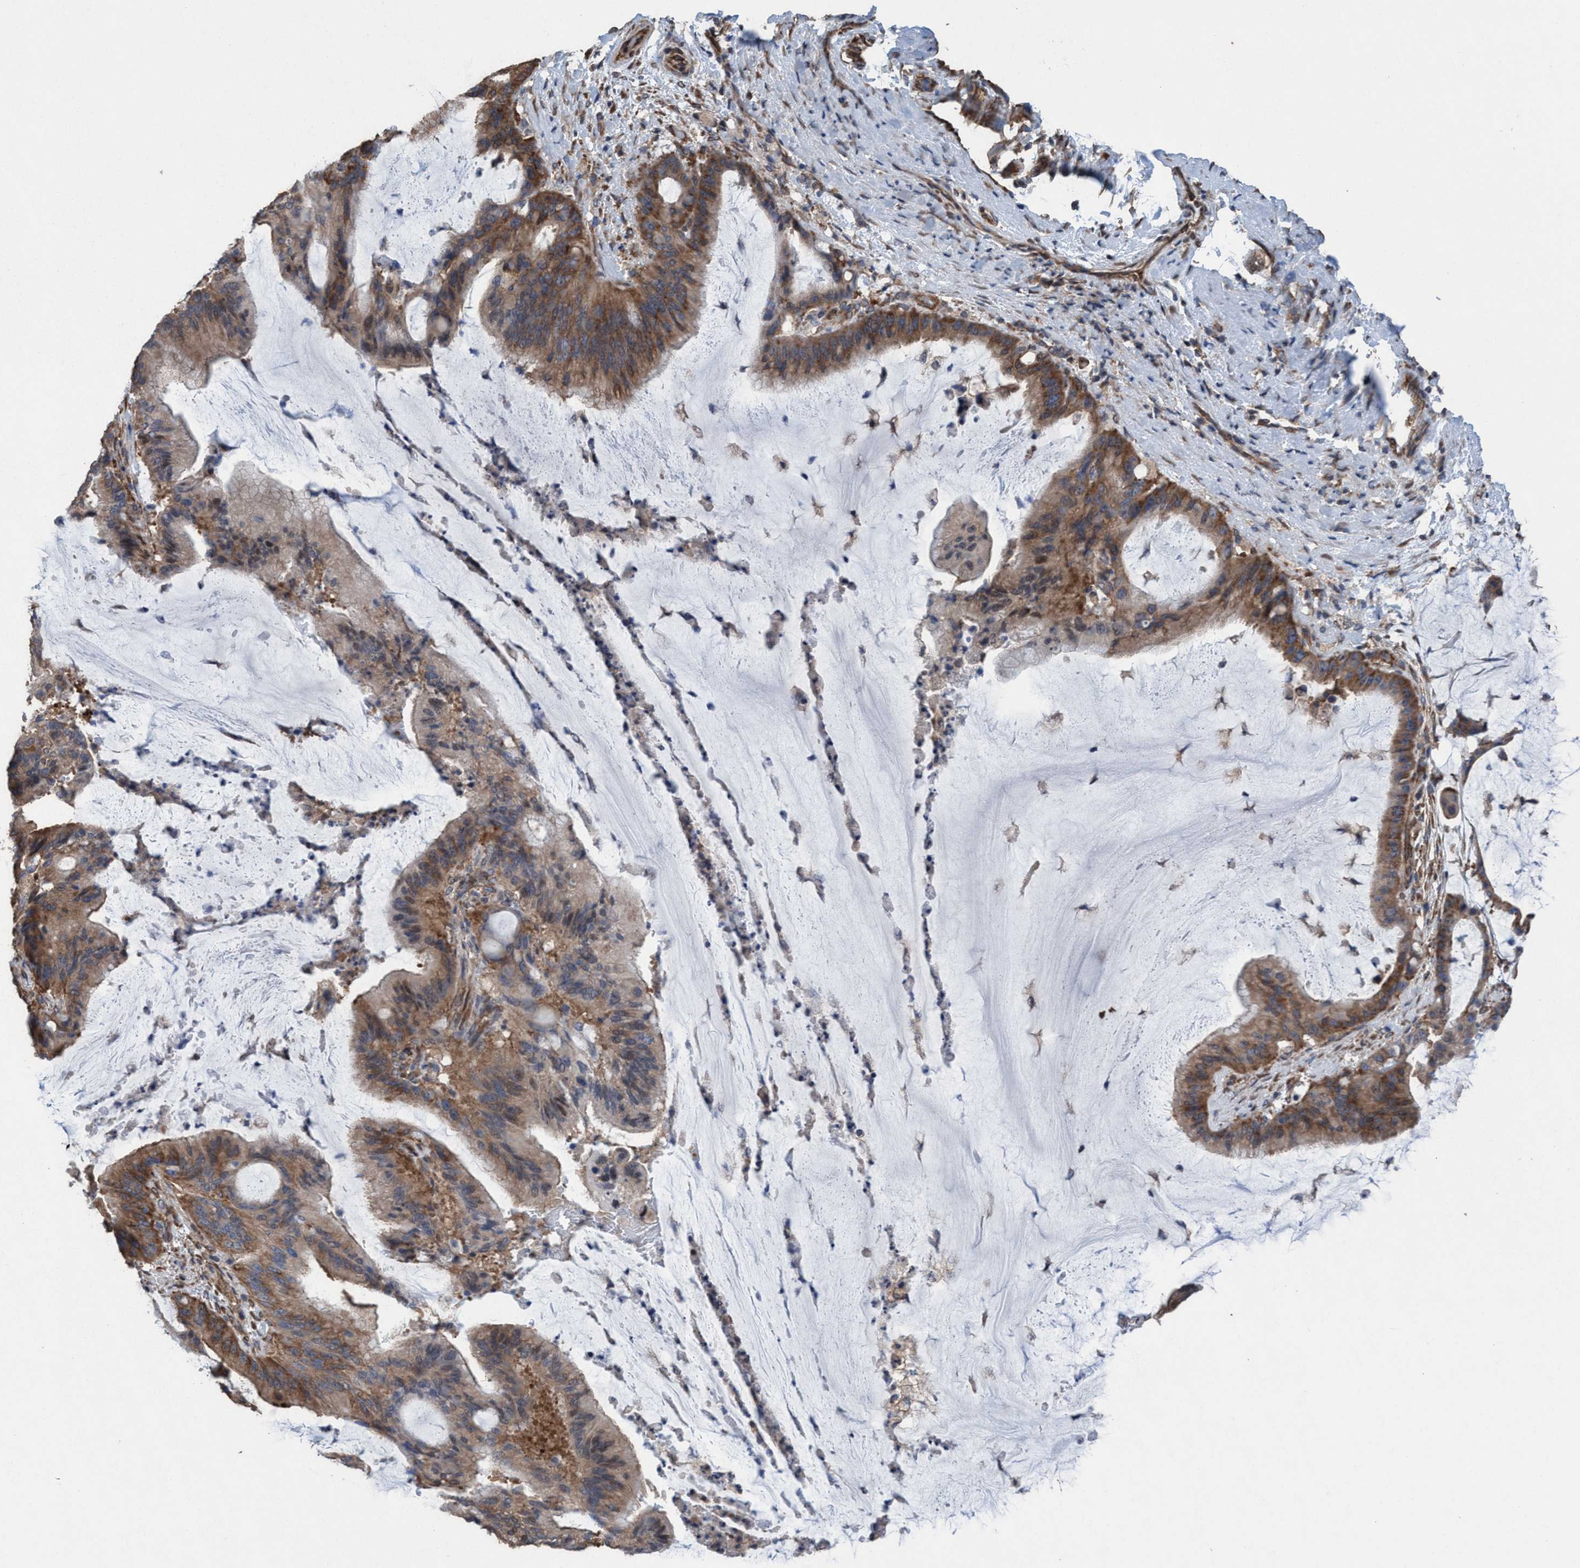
{"staining": {"intensity": "moderate", "quantity": ">75%", "location": "cytoplasmic/membranous,nuclear"}, "tissue": "liver cancer", "cell_type": "Tumor cells", "image_type": "cancer", "snomed": [{"axis": "morphology", "description": "Normal tissue, NOS"}, {"axis": "morphology", "description": "Cholangiocarcinoma"}, {"axis": "topography", "description": "Liver"}, {"axis": "topography", "description": "Peripheral nerve tissue"}], "caption": "This micrograph displays liver cancer (cholangiocarcinoma) stained with immunohistochemistry (IHC) to label a protein in brown. The cytoplasmic/membranous and nuclear of tumor cells show moderate positivity for the protein. Nuclei are counter-stained blue.", "gene": "METAP2", "patient": {"sex": "female", "age": 73}}